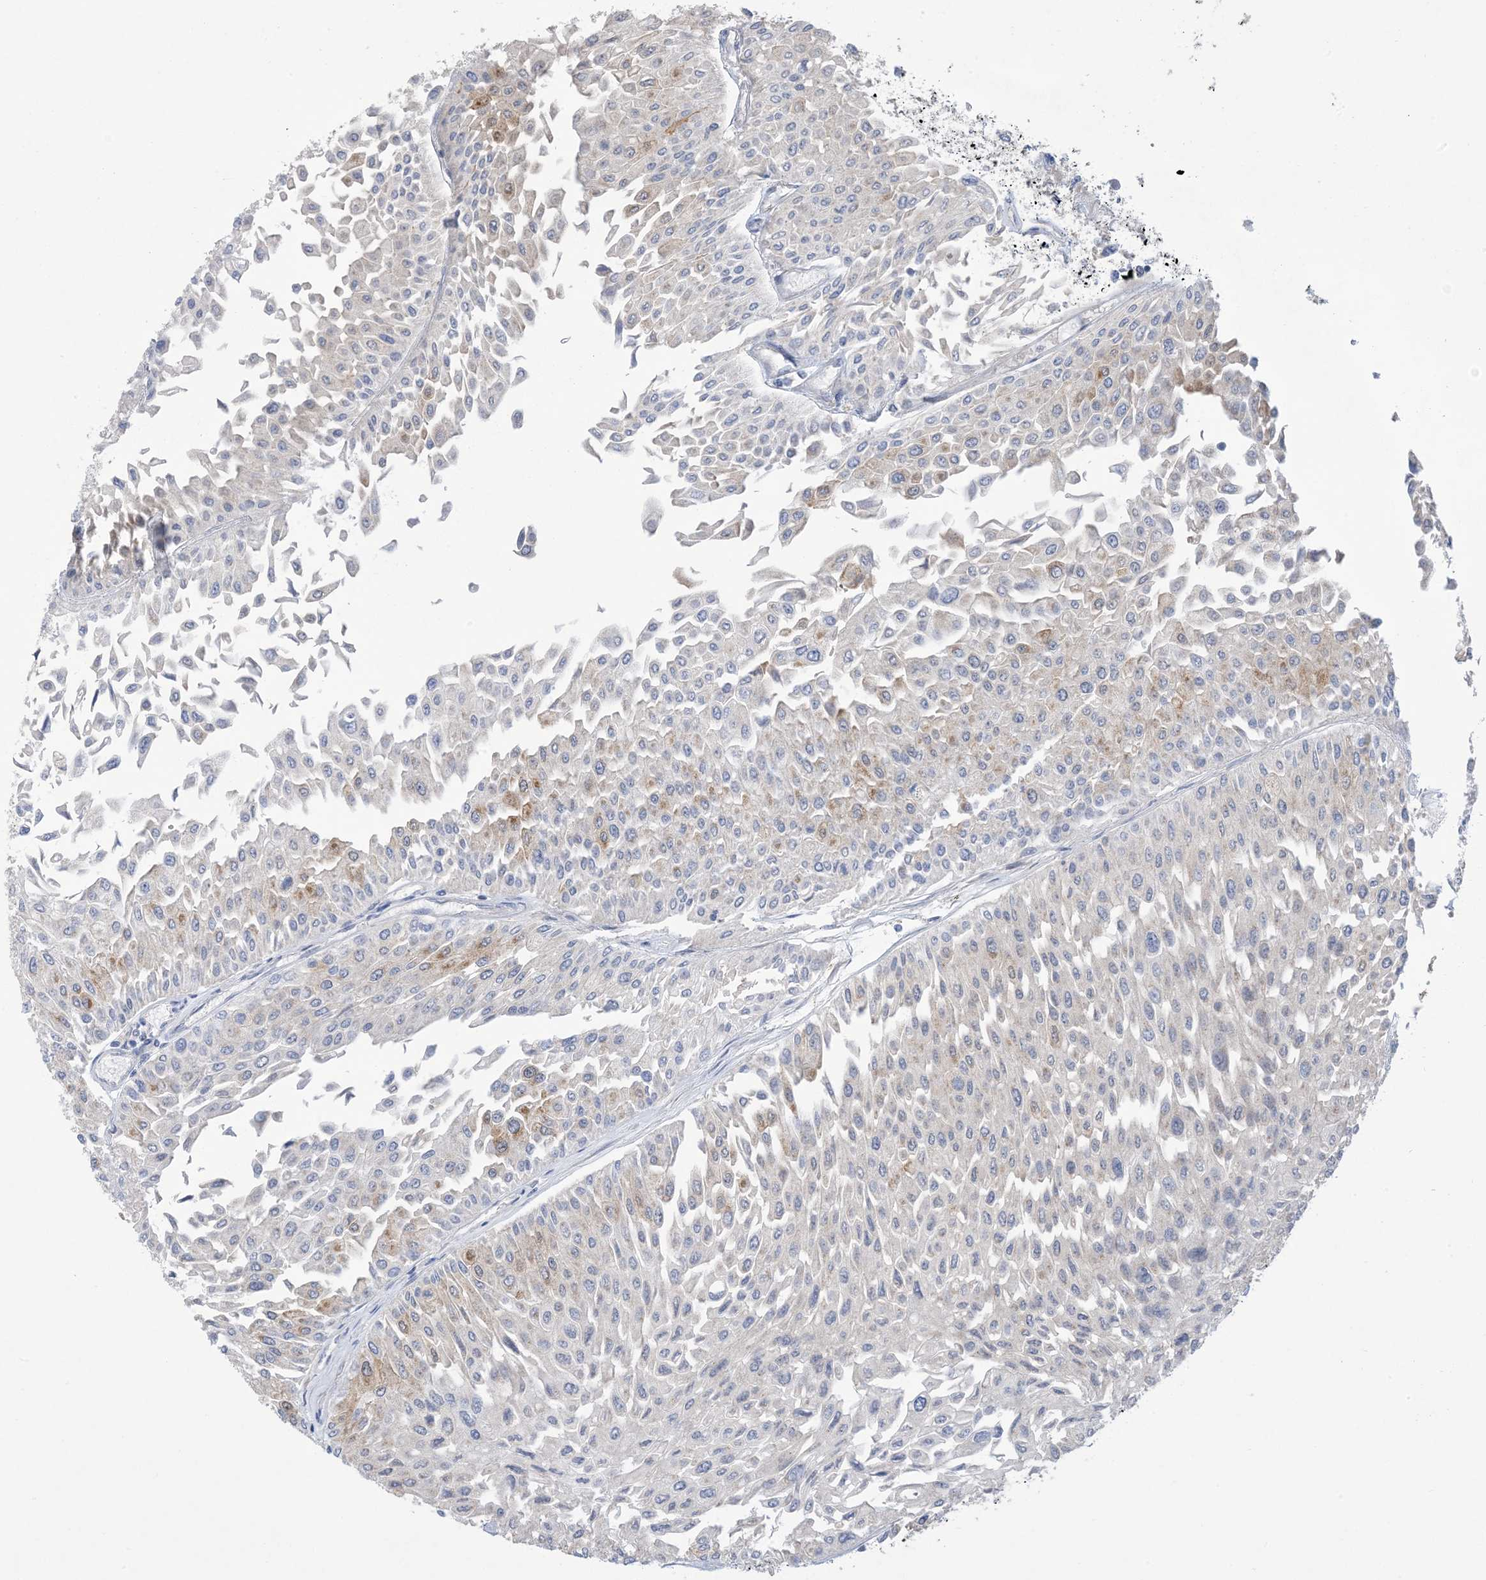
{"staining": {"intensity": "moderate", "quantity": "<25%", "location": "cytoplasmic/membranous"}, "tissue": "urothelial cancer", "cell_type": "Tumor cells", "image_type": "cancer", "snomed": [{"axis": "morphology", "description": "Urothelial carcinoma, Low grade"}, {"axis": "topography", "description": "Urinary bladder"}], "caption": "A photomicrograph of urothelial cancer stained for a protein displays moderate cytoplasmic/membranous brown staining in tumor cells.", "gene": "CLEC16A", "patient": {"sex": "male", "age": 67}}